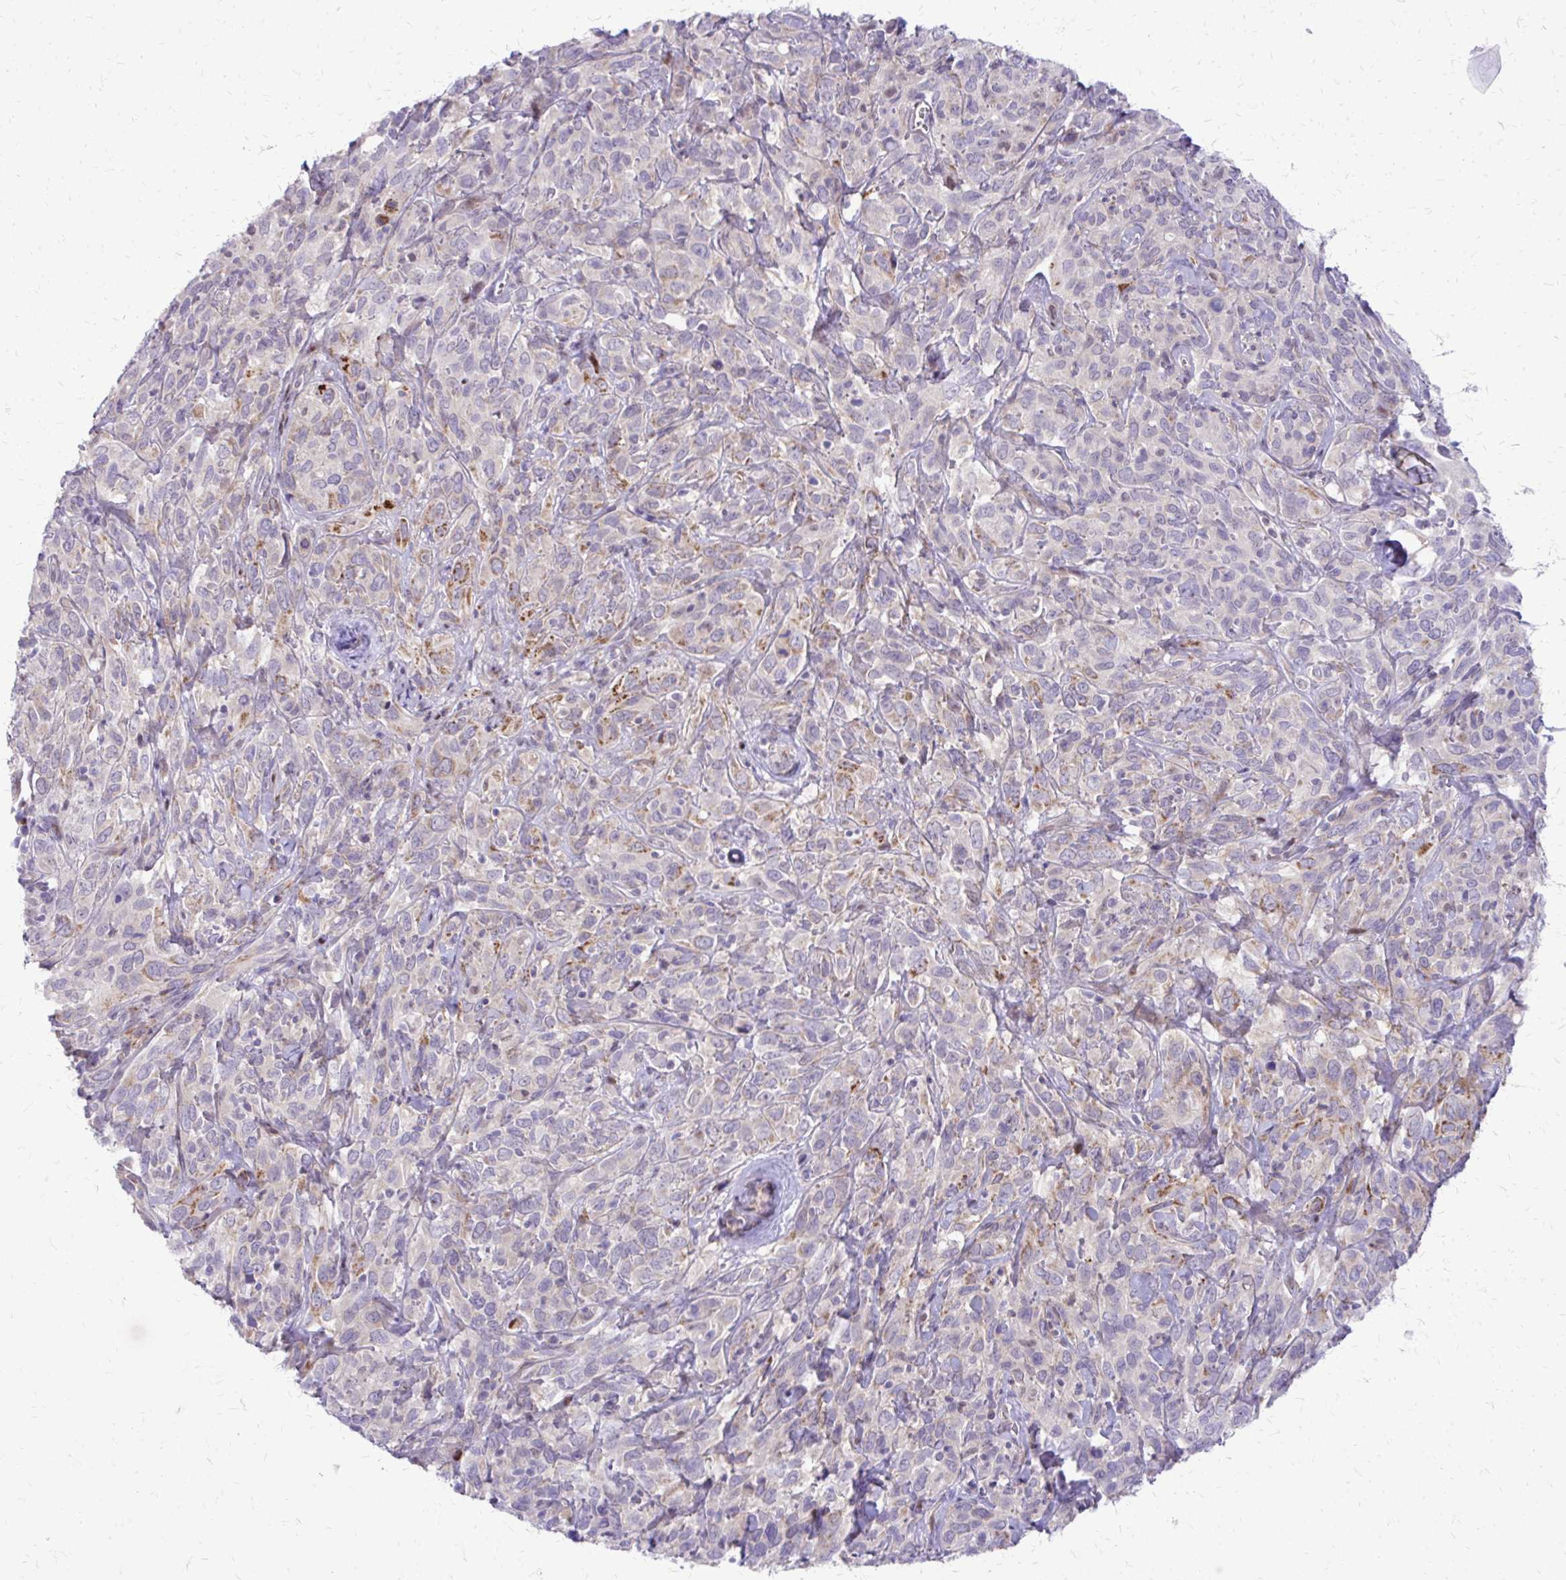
{"staining": {"intensity": "weak", "quantity": "<25%", "location": "cytoplasmic/membranous"}, "tissue": "cervical cancer", "cell_type": "Tumor cells", "image_type": "cancer", "snomed": [{"axis": "morphology", "description": "Normal tissue, NOS"}, {"axis": "morphology", "description": "Squamous cell carcinoma, NOS"}, {"axis": "topography", "description": "Cervix"}], "caption": "Micrograph shows no protein staining in tumor cells of cervical cancer (squamous cell carcinoma) tissue. (DAB immunohistochemistry (IHC) visualized using brightfield microscopy, high magnification).", "gene": "PPDPFL", "patient": {"sex": "female", "age": 51}}